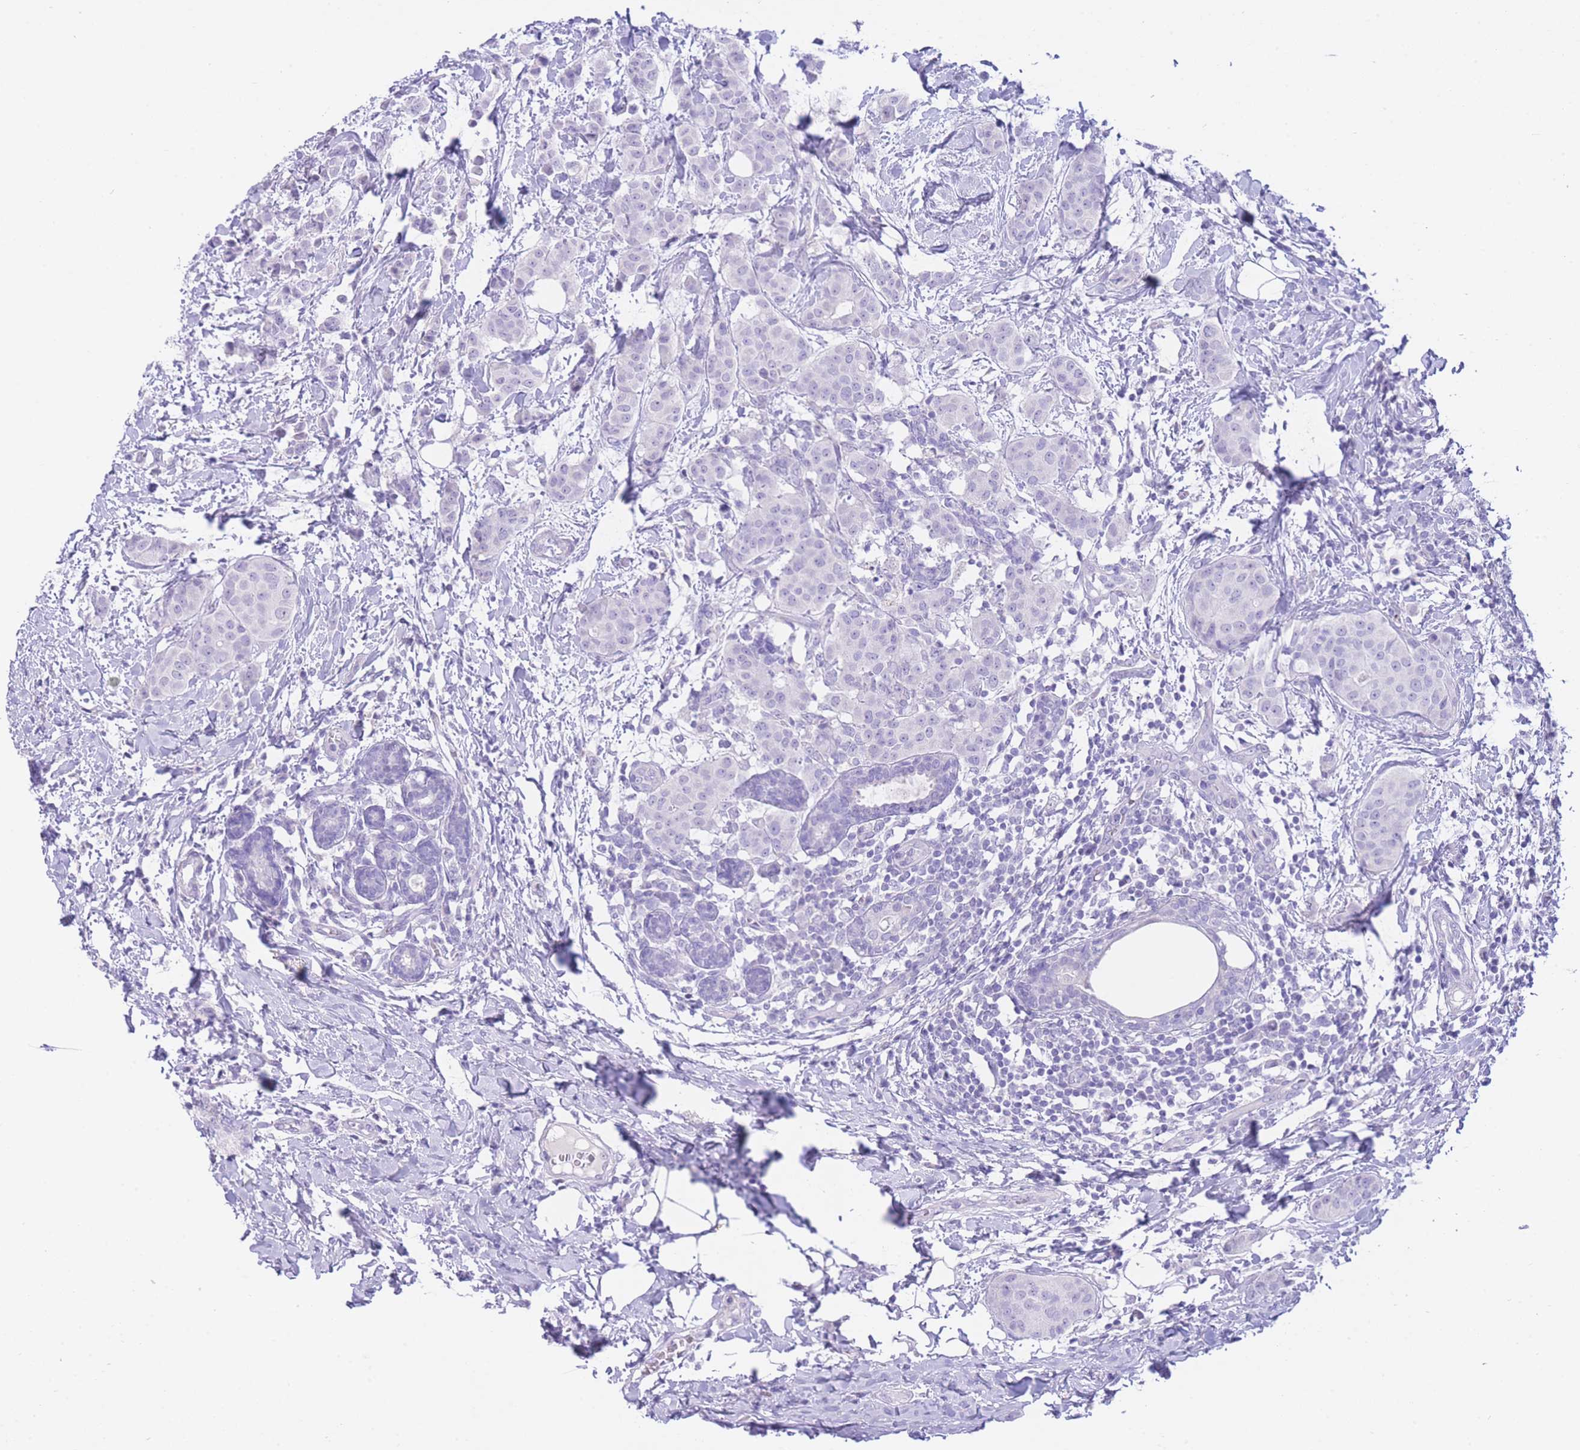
{"staining": {"intensity": "negative", "quantity": "none", "location": "none"}, "tissue": "breast cancer", "cell_type": "Tumor cells", "image_type": "cancer", "snomed": [{"axis": "morphology", "description": "Duct carcinoma"}, {"axis": "topography", "description": "Breast"}], "caption": "The photomicrograph displays no staining of tumor cells in breast invasive ductal carcinoma.", "gene": "ZNF212", "patient": {"sex": "female", "age": 40}}